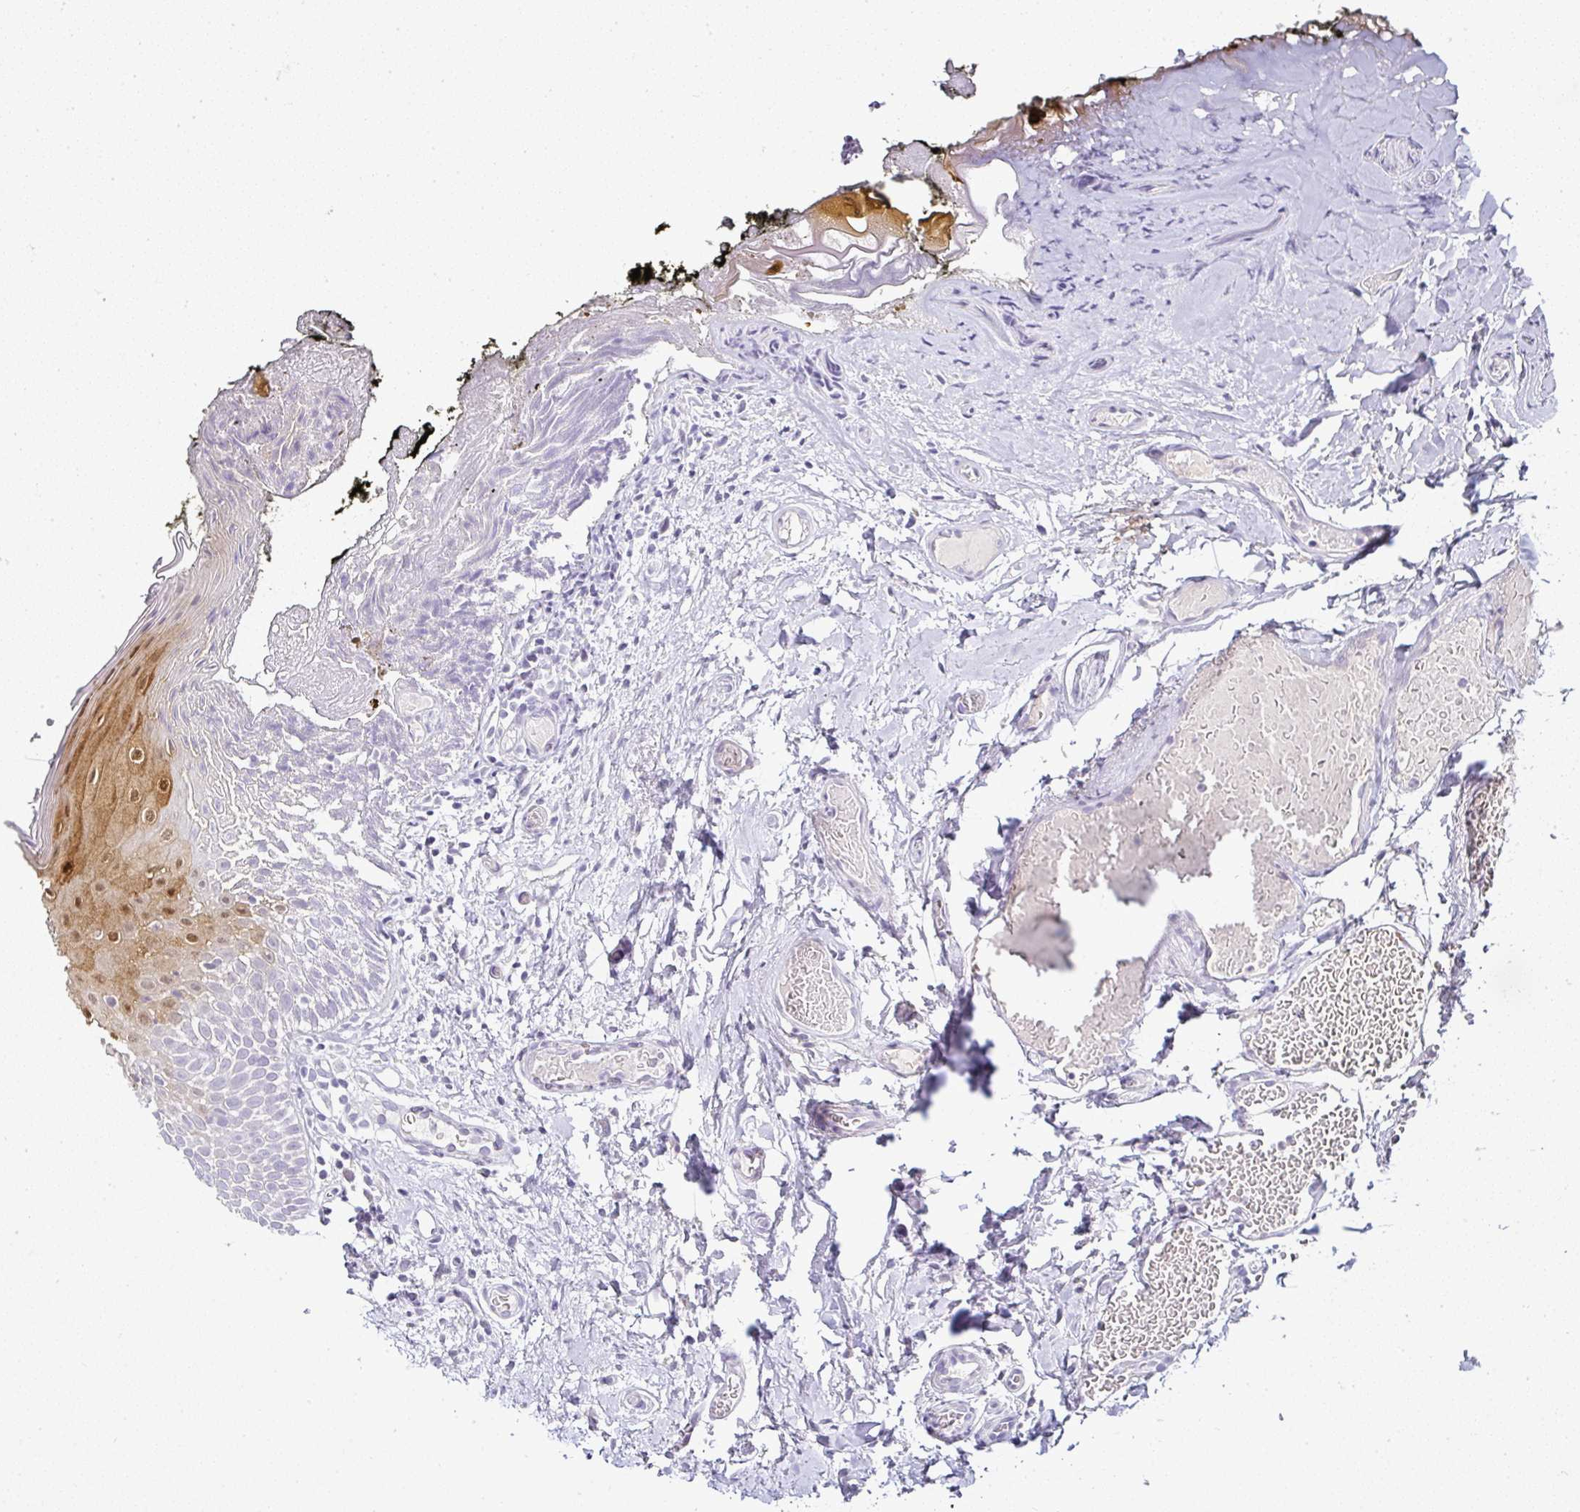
{"staining": {"intensity": "moderate", "quantity": "<25%", "location": "cytoplasmic/membranous,nuclear"}, "tissue": "oral mucosa", "cell_type": "Squamous epithelial cells", "image_type": "normal", "snomed": [{"axis": "morphology", "description": "Normal tissue, NOS"}, {"axis": "morphology", "description": "Squamous cell carcinoma, NOS"}, {"axis": "topography", "description": "Oral tissue"}, {"axis": "topography", "description": "Tounge, NOS"}, {"axis": "topography", "description": "Head-Neck"}], "caption": "Immunohistochemical staining of benign human oral mucosa demonstrates moderate cytoplasmic/membranous,nuclear protein positivity in about <25% of squamous epithelial cells.", "gene": "SERPINB3", "patient": {"sex": "male", "age": 76}}